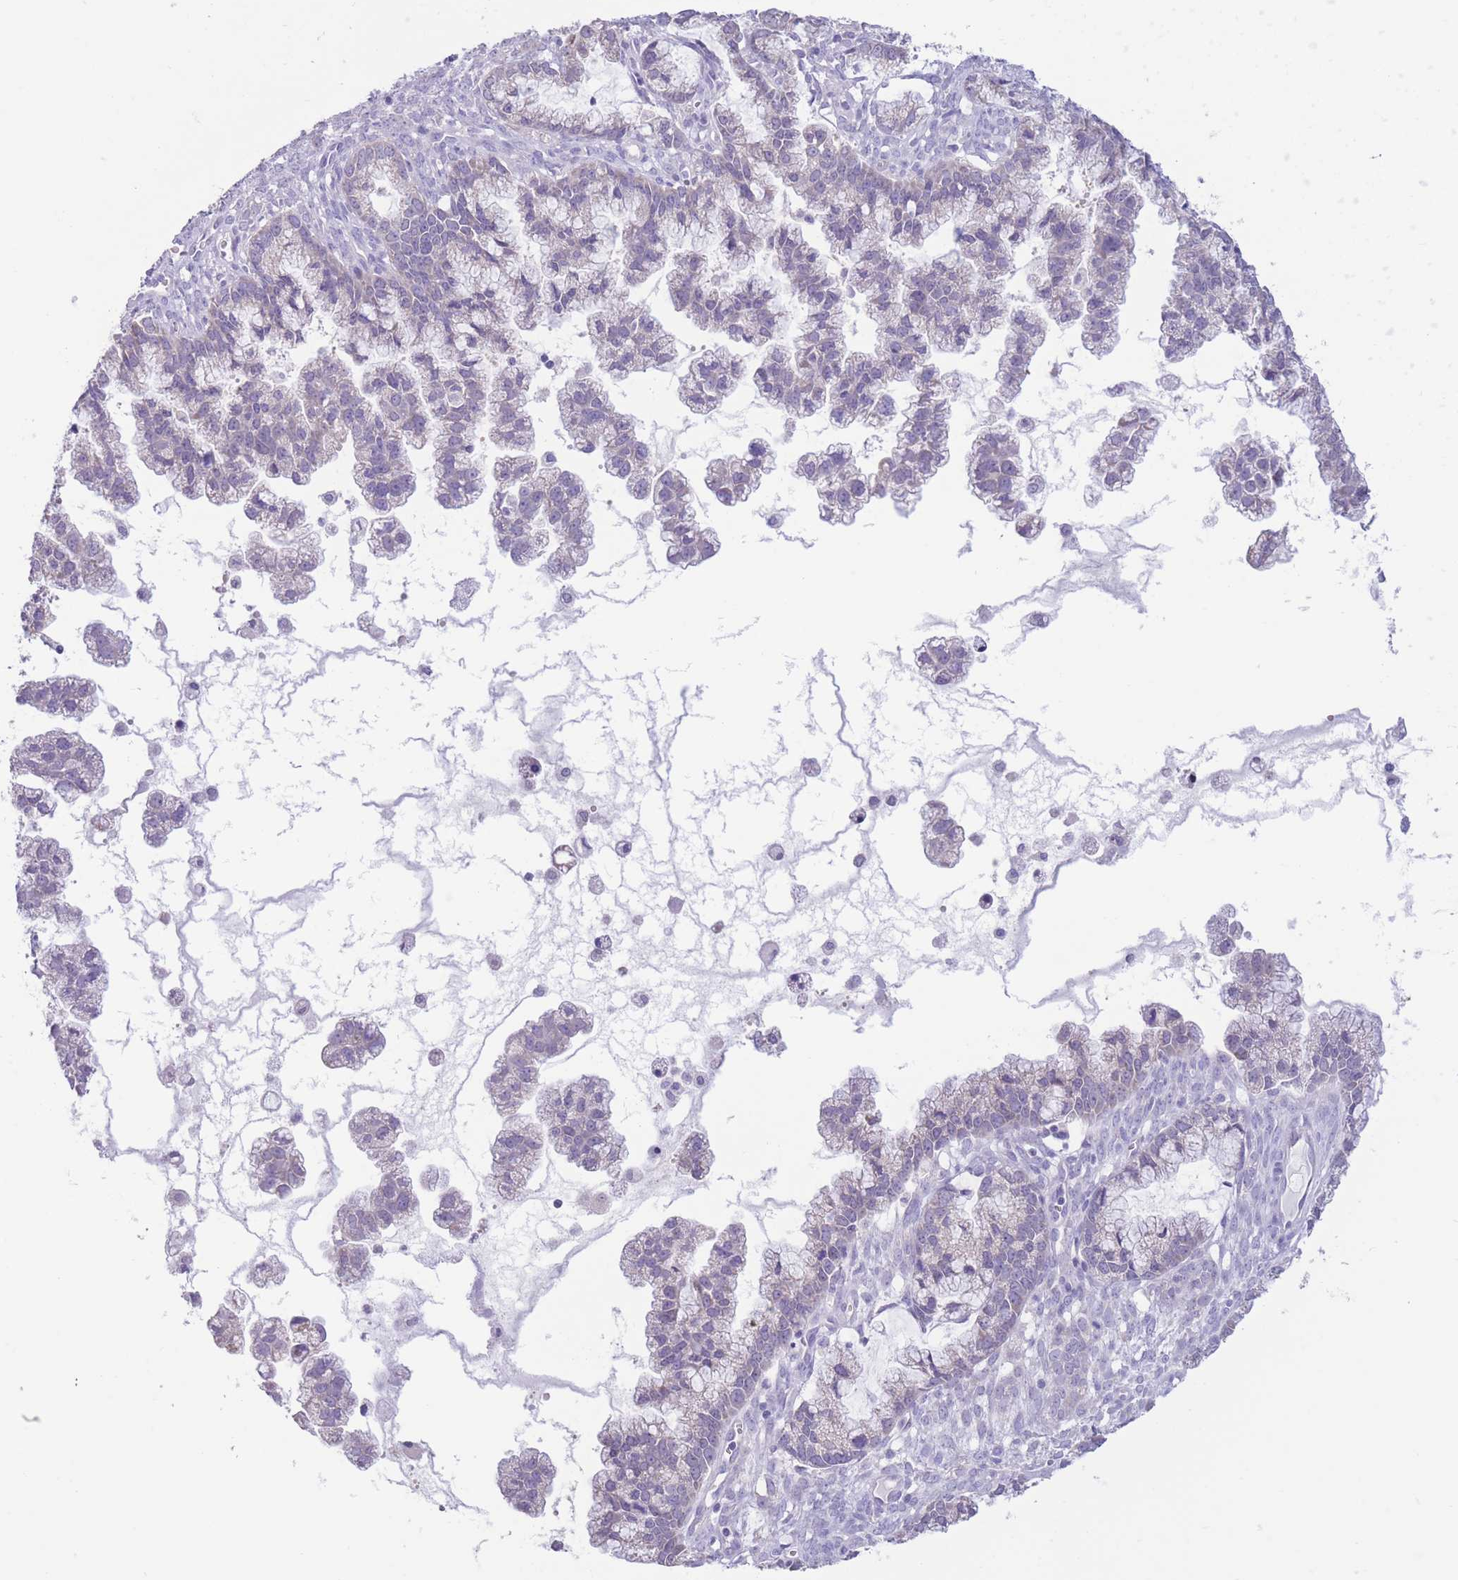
{"staining": {"intensity": "negative", "quantity": "none", "location": "none"}, "tissue": "ovarian cancer", "cell_type": "Tumor cells", "image_type": "cancer", "snomed": [{"axis": "morphology", "description": "Cystadenocarcinoma, mucinous, NOS"}, {"axis": "topography", "description": "Ovary"}], "caption": "Ovarian cancer was stained to show a protein in brown. There is no significant staining in tumor cells. The staining is performed using DAB brown chromogen with nuclei counter-stained in using hematoxylin.", "gene": "FAH", "patient": {"sex": "female", "age": 72}}